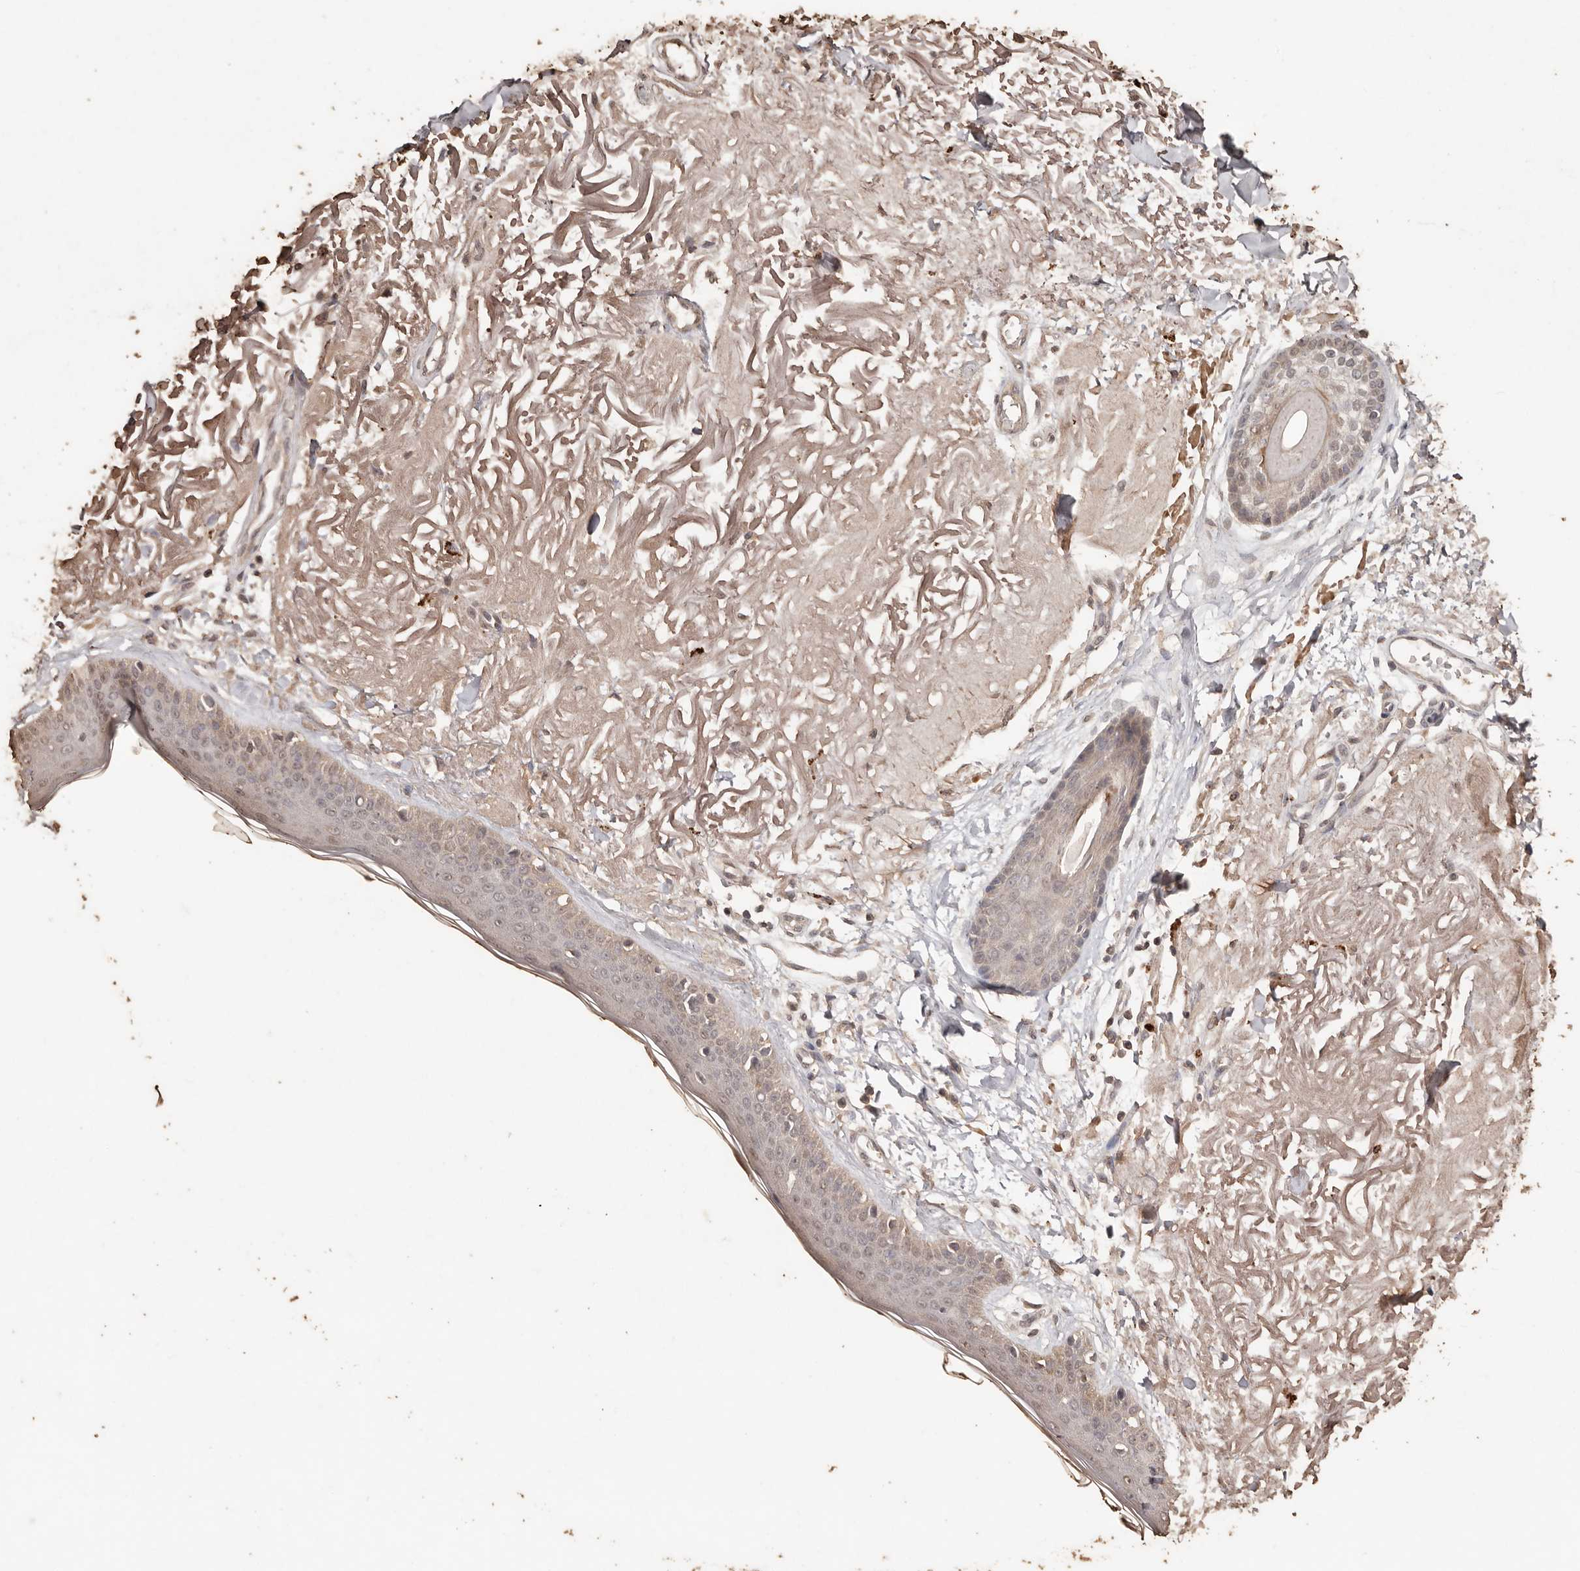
{"staining": {"intensity": "moderate", "quantity": ">75%", "location": "cytoplasmic/membranous"}, "tissue": "skin", "cell_type": "Fibroblasts", "image_type": "normal", "snomed": [{"axis": "morphology", "description": "Normal tissue, NOS"}, {"axis": "topography", "description": "Skin"}, {"axis": "topography", "description": "Skeletal muscle"}], "caption": "This micrograph displays IHC staining of unremarkable skin, with medium moderate cytoplasmic/membranous expression in approximately >75% of fibroblasts.", "gene": "PKDCC", "patient": {"sex": "male", "age": 83}}